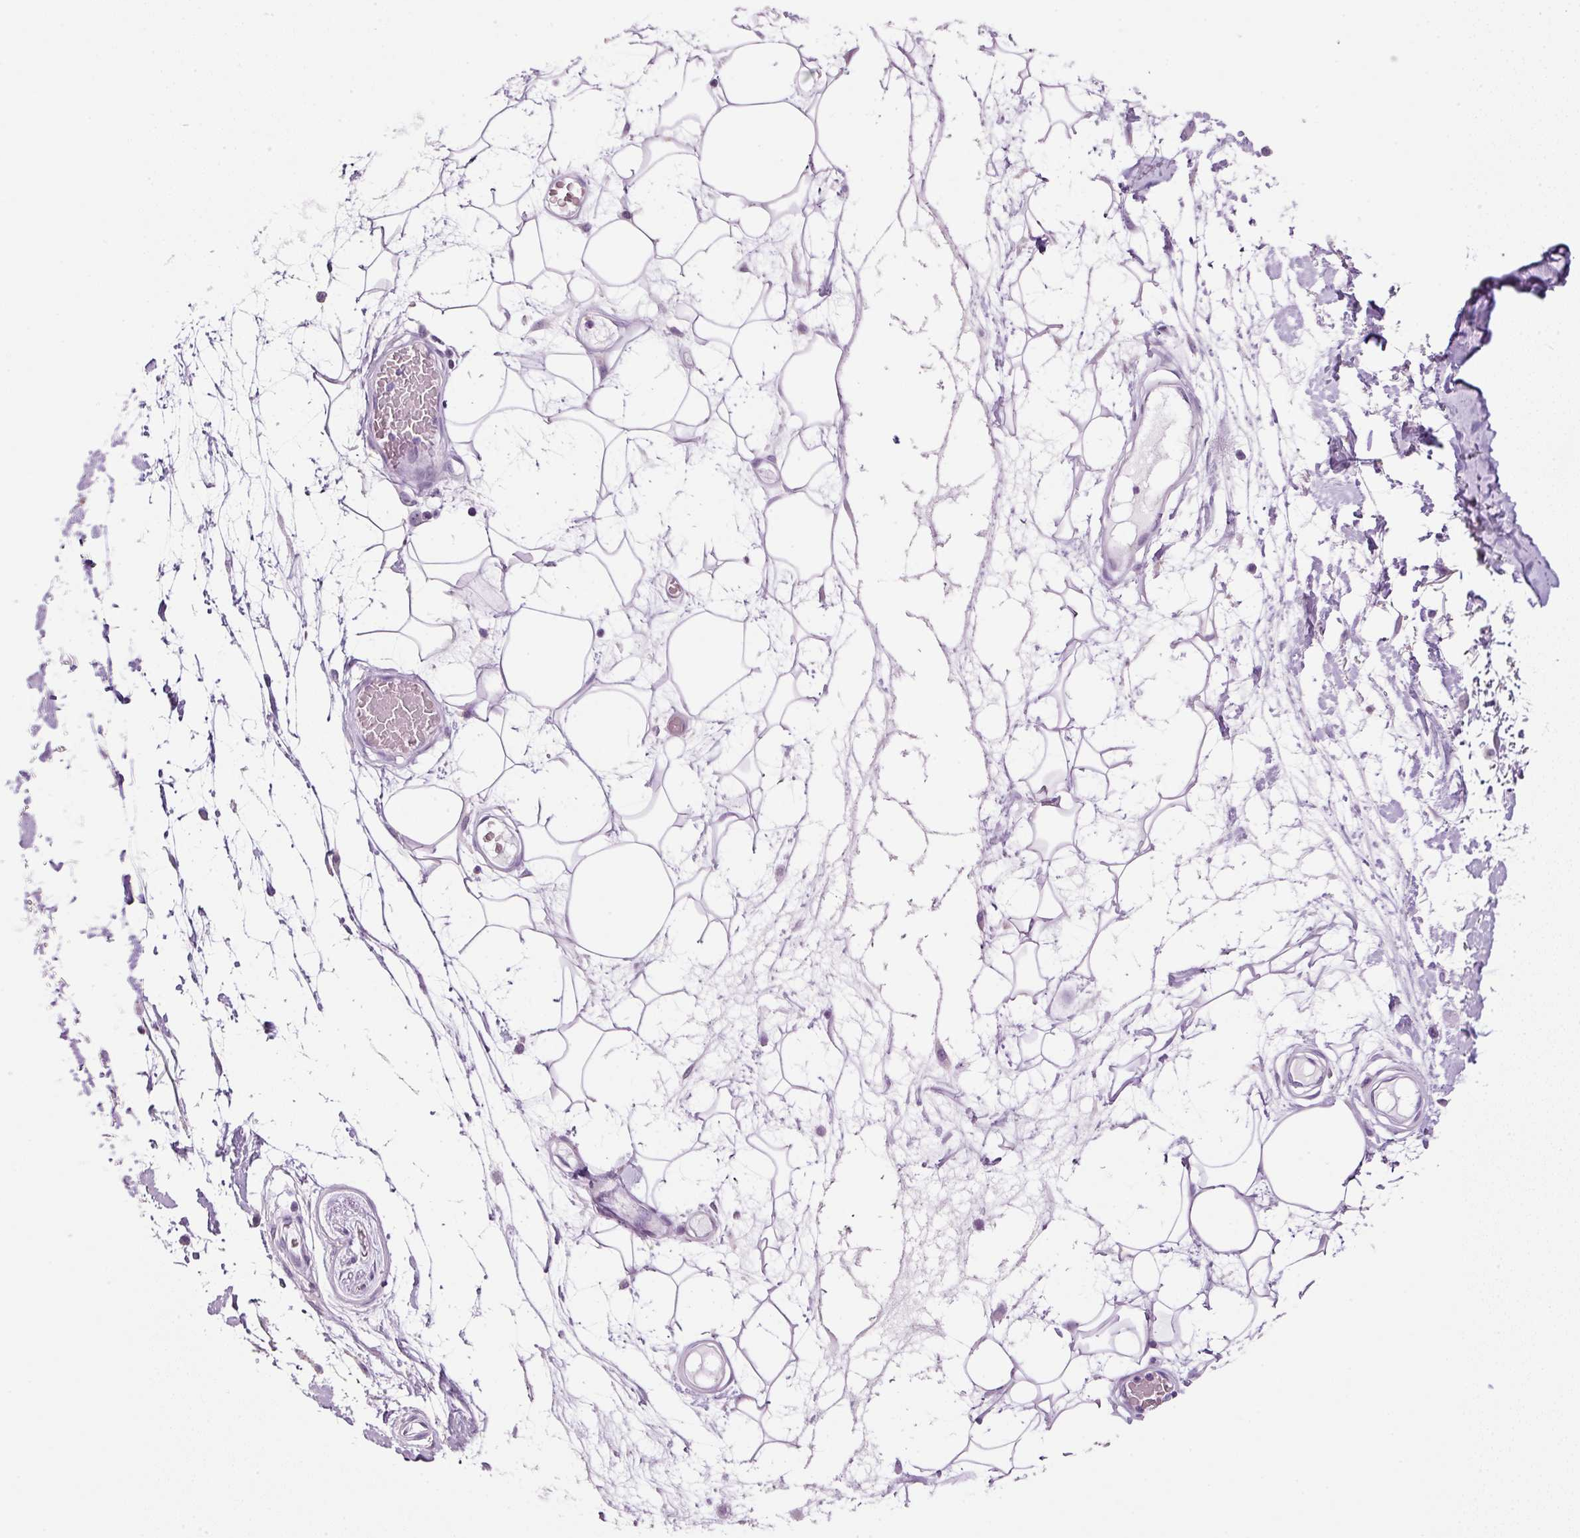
{"staining": {"intensity": "negative", "quantity": "none", "location": "none"}, "tissue": "adipose tissue", "cell_type": "Adipocytes", "image_type": "normal", "snomed": [{"axis": "morphology", "description": "Normal tissue, NOS"}, {"axis": "topography", "description": "Vulva"}, {"axis": "topography", "description": "Peripheral nerve tissue"}], "caption": "Micrograph shows no protein staining in adipocytes of unremarkable adipose tissue.", "gene": "ZNF639", "patient": {"sex": "female", "age": 68}}